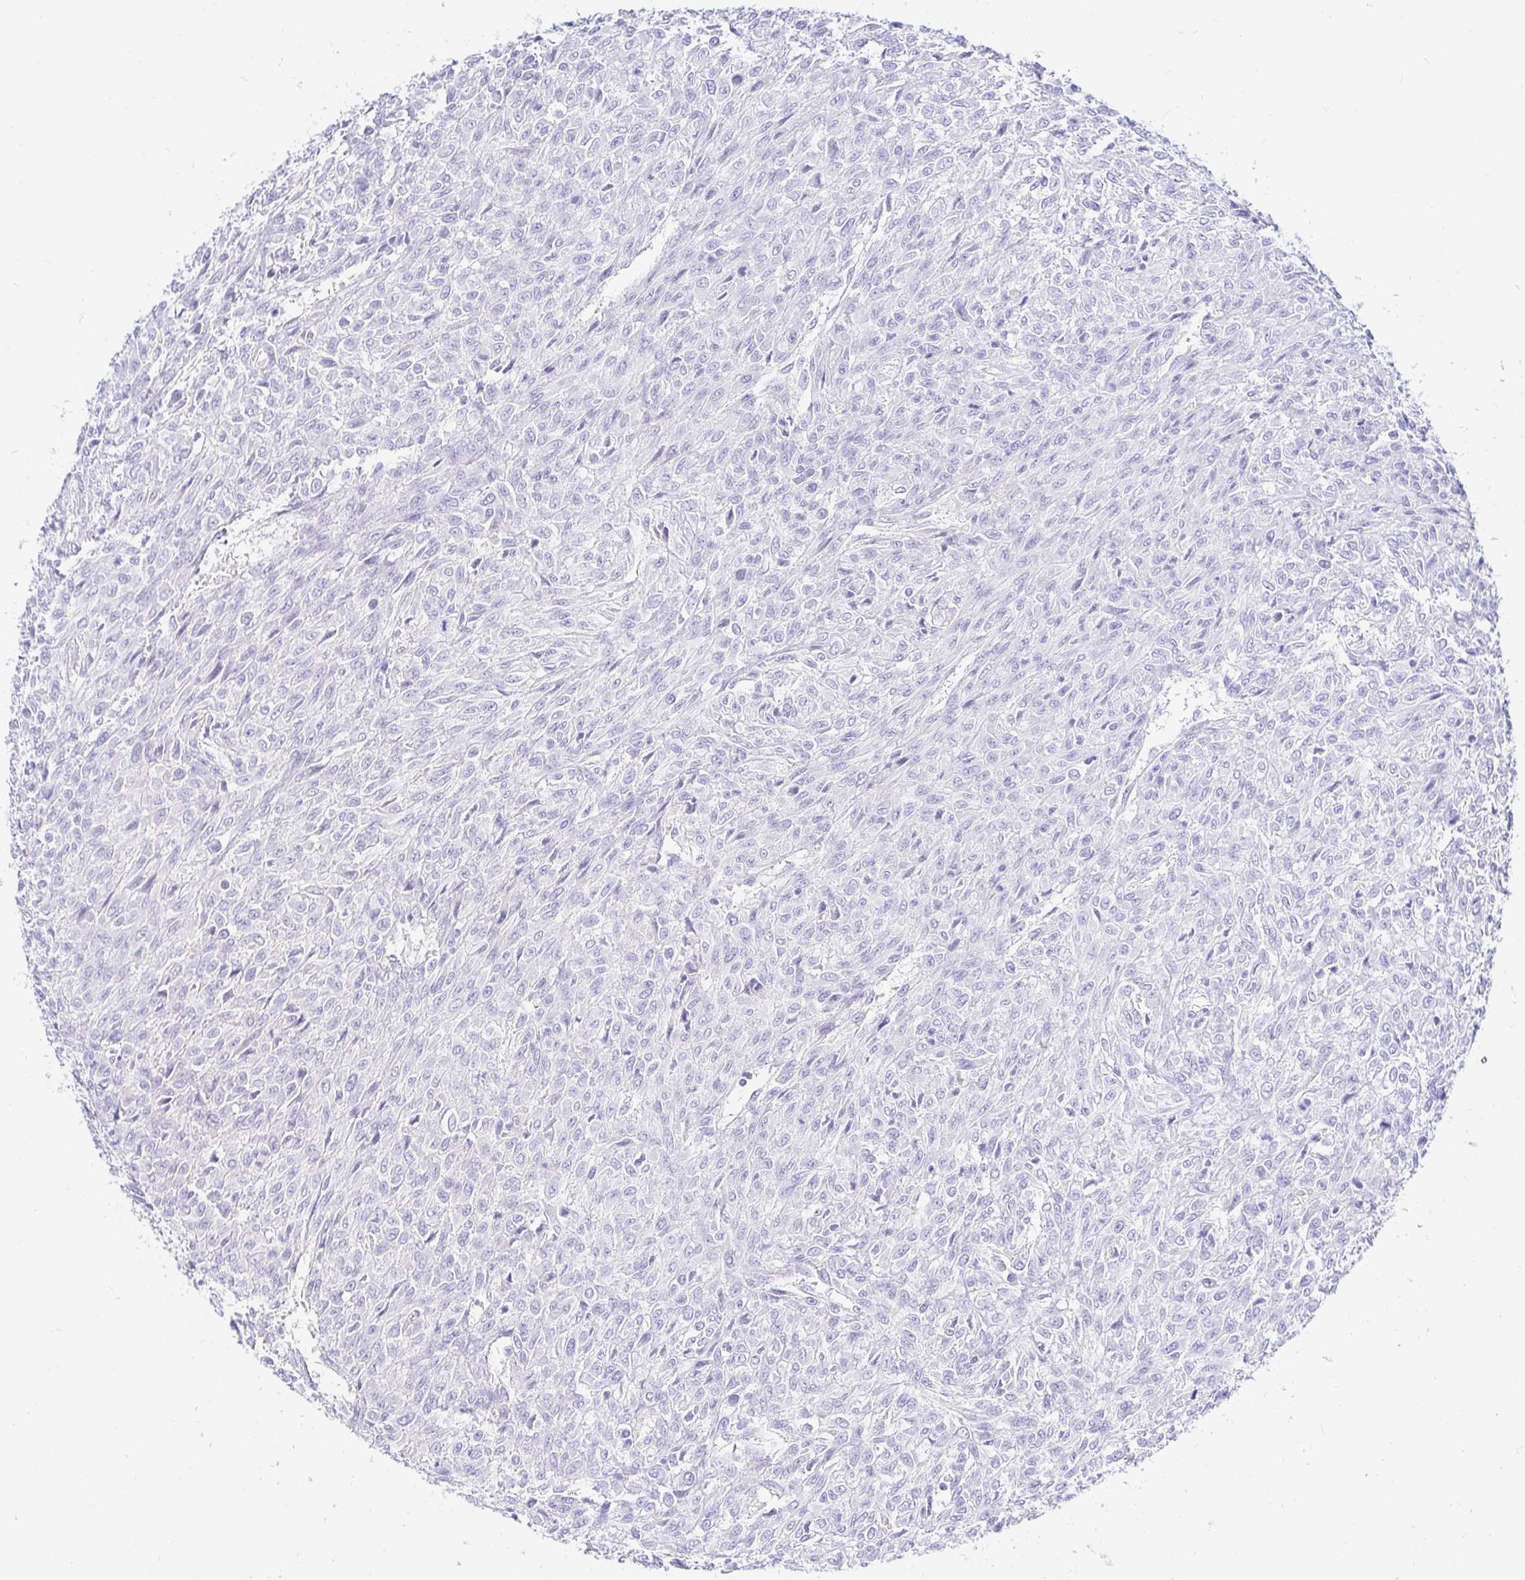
{"staining": {"intensity": "negative", "quantity": "none", "location": "none"}, "tissue": "renal cancer", "cell_type": "Tumor cells", "image_type": "cancer", "snomed": [{"axis": "morphology", "description": "Adenocarcinoma, NOS"}, {"axis": "topography", "description": "Kidney"}], "caption": "Human adenocarcinoma (renal) stained for a protein using IHC demonstrates no expression in tumor cells.", "gene": "NR2E1", "patient": {"sex": "male", "age": 58}}